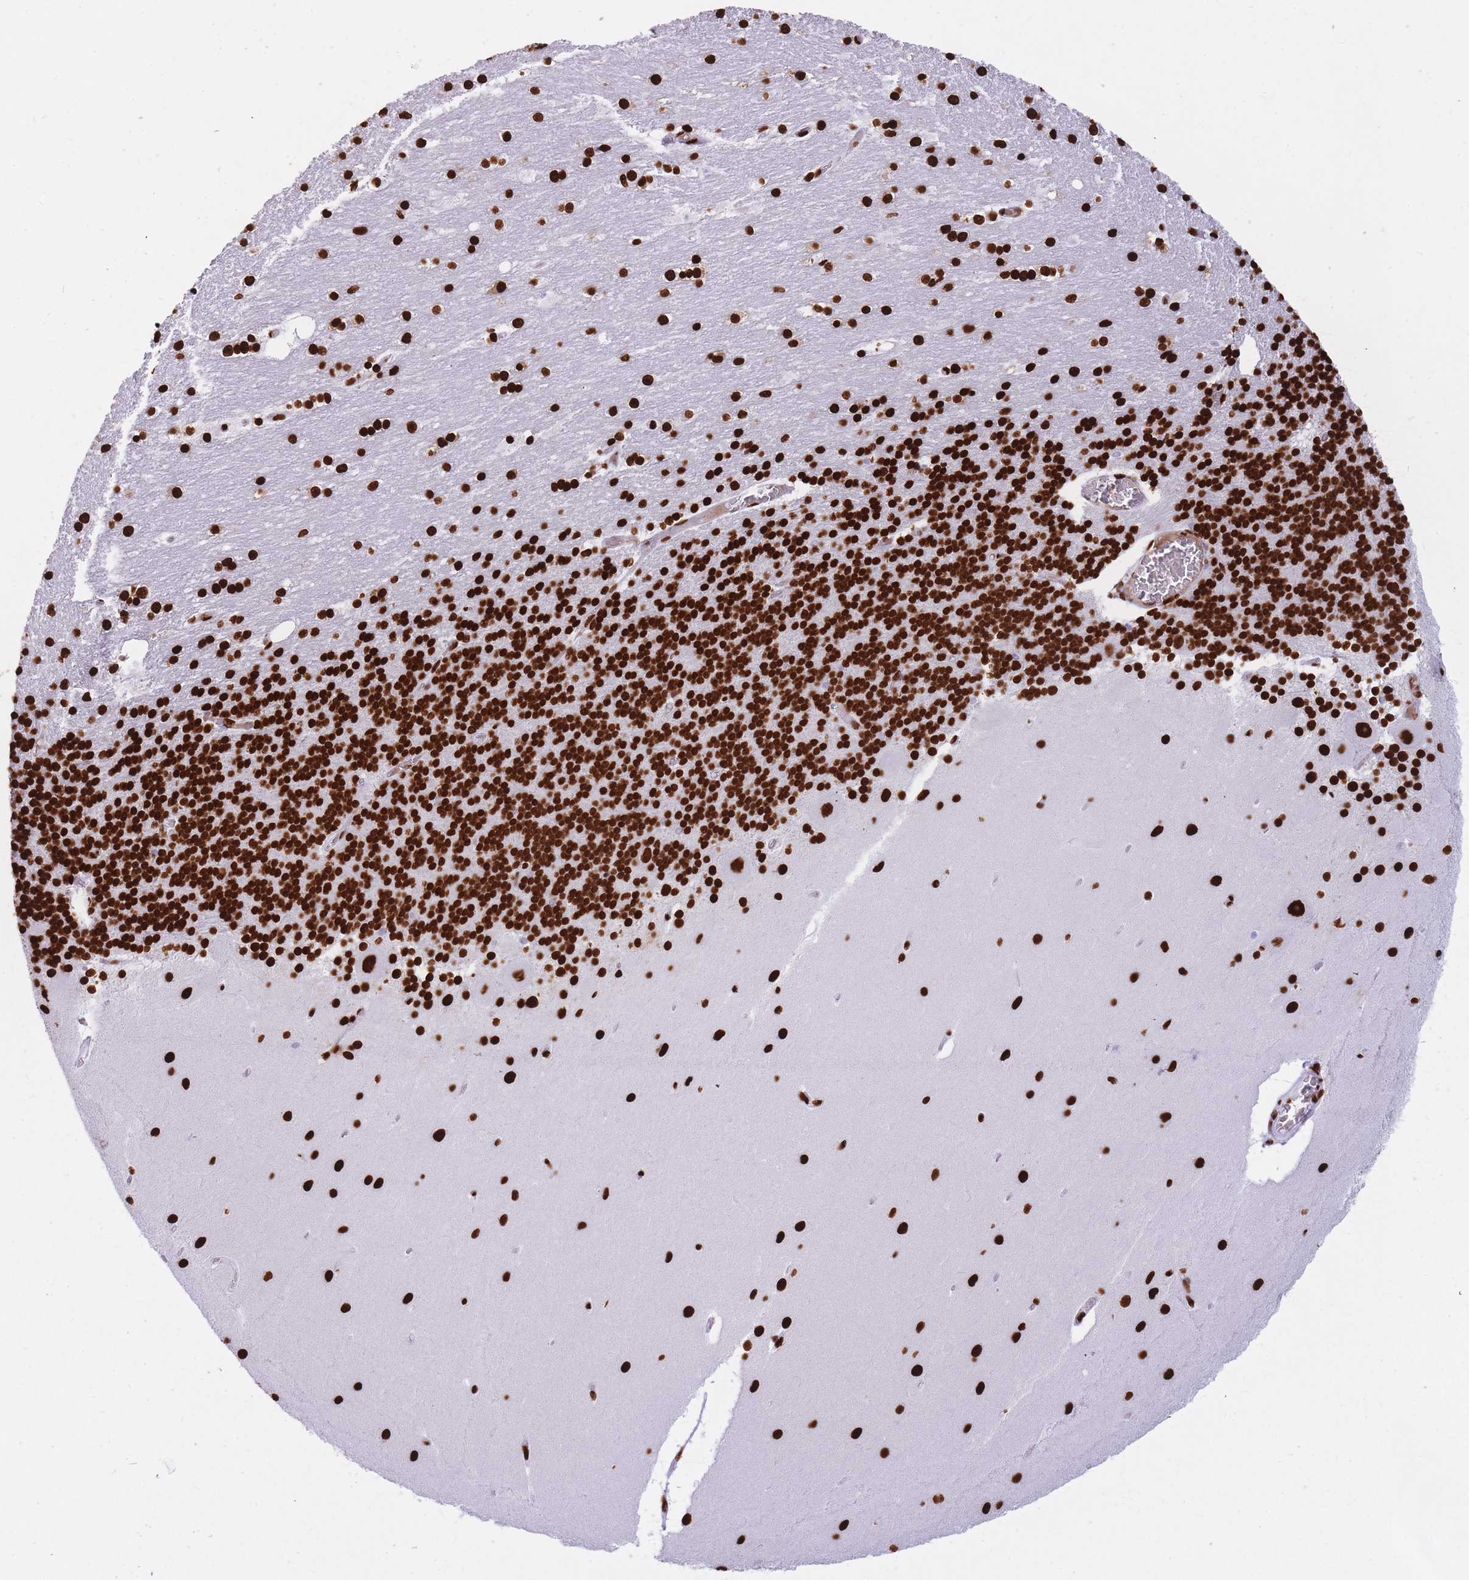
{"staining": {"intensity": "strong", "quantity": ">75%", "location": "nuclear"}, "tissue": "cerebellum", "cell_type": "Cells in granular layer", "image_type": "normal", "snomed": [{"axis": "morphology", "description": "Normal tissue, NOS"}, {"axis": "topography", "description": "Cerebellum"}], "caption": "Immunohistochemical staining of normal cerebellum reveals high levels of strong nuclear positivity in approximately >75% of cells in granular layer. (DAB = brown stain, brightfield microscopy at high magnification).", "gene": "HNRNPUL1", "patient": {"sex": "female", "age": 54}}